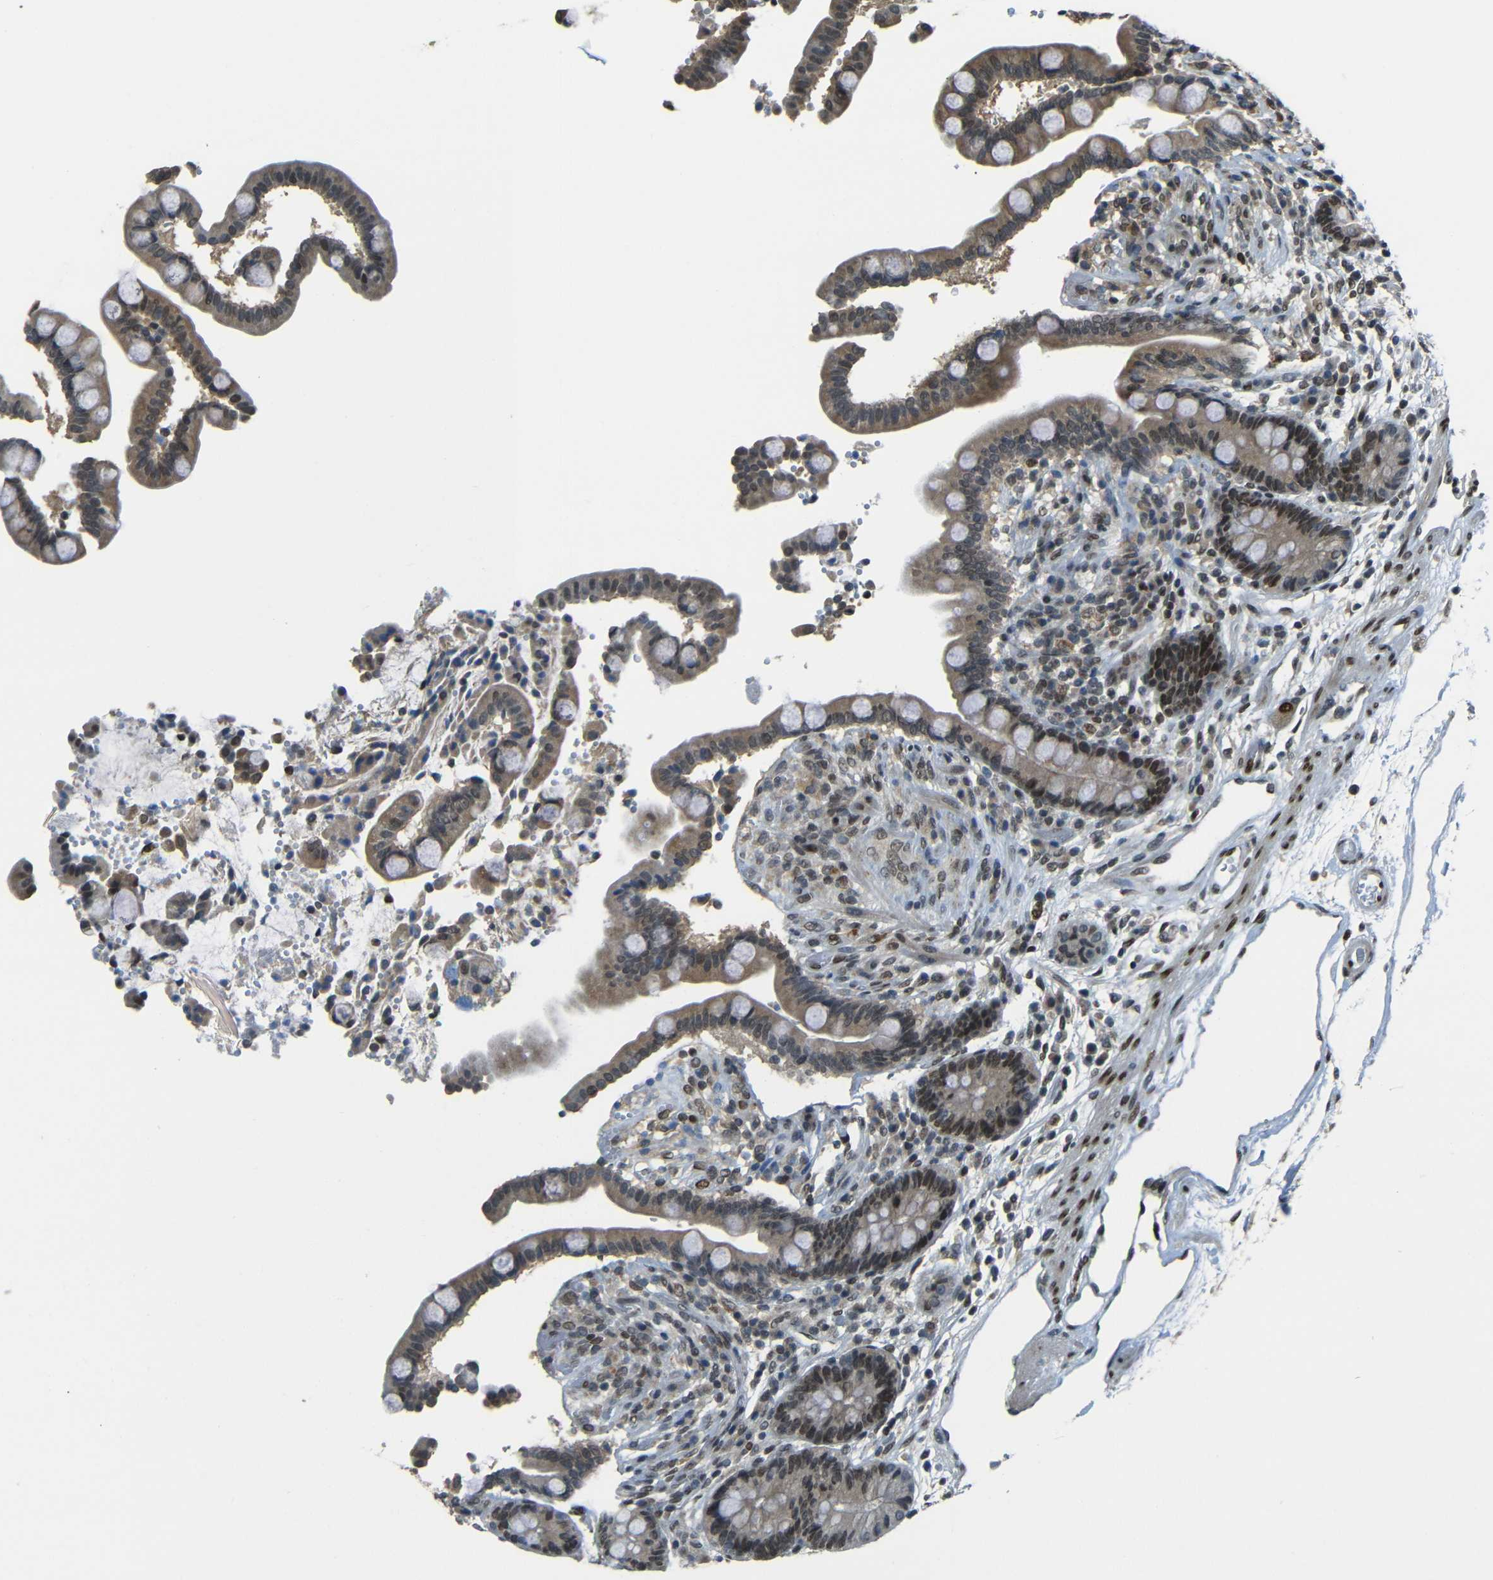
{"staining": {"intensity": "strong", "quantity": "25%-75%", "location": "nuclear"}, "tissue": "colon", "cell_type": "Endothelial cells", "image_type": "normal", "snomed": [{"axis": "morphology", "description": "Normal tissue, NOS"}, {"axis": "topography", "description": "Colon"}], "caption": "Strong nuclear positivity is identified in approximately 25%-75% of endothelial cells in unremarkable colon.", "gene": "PSIP1", "patient": {"sex": "male", "age": 73}}